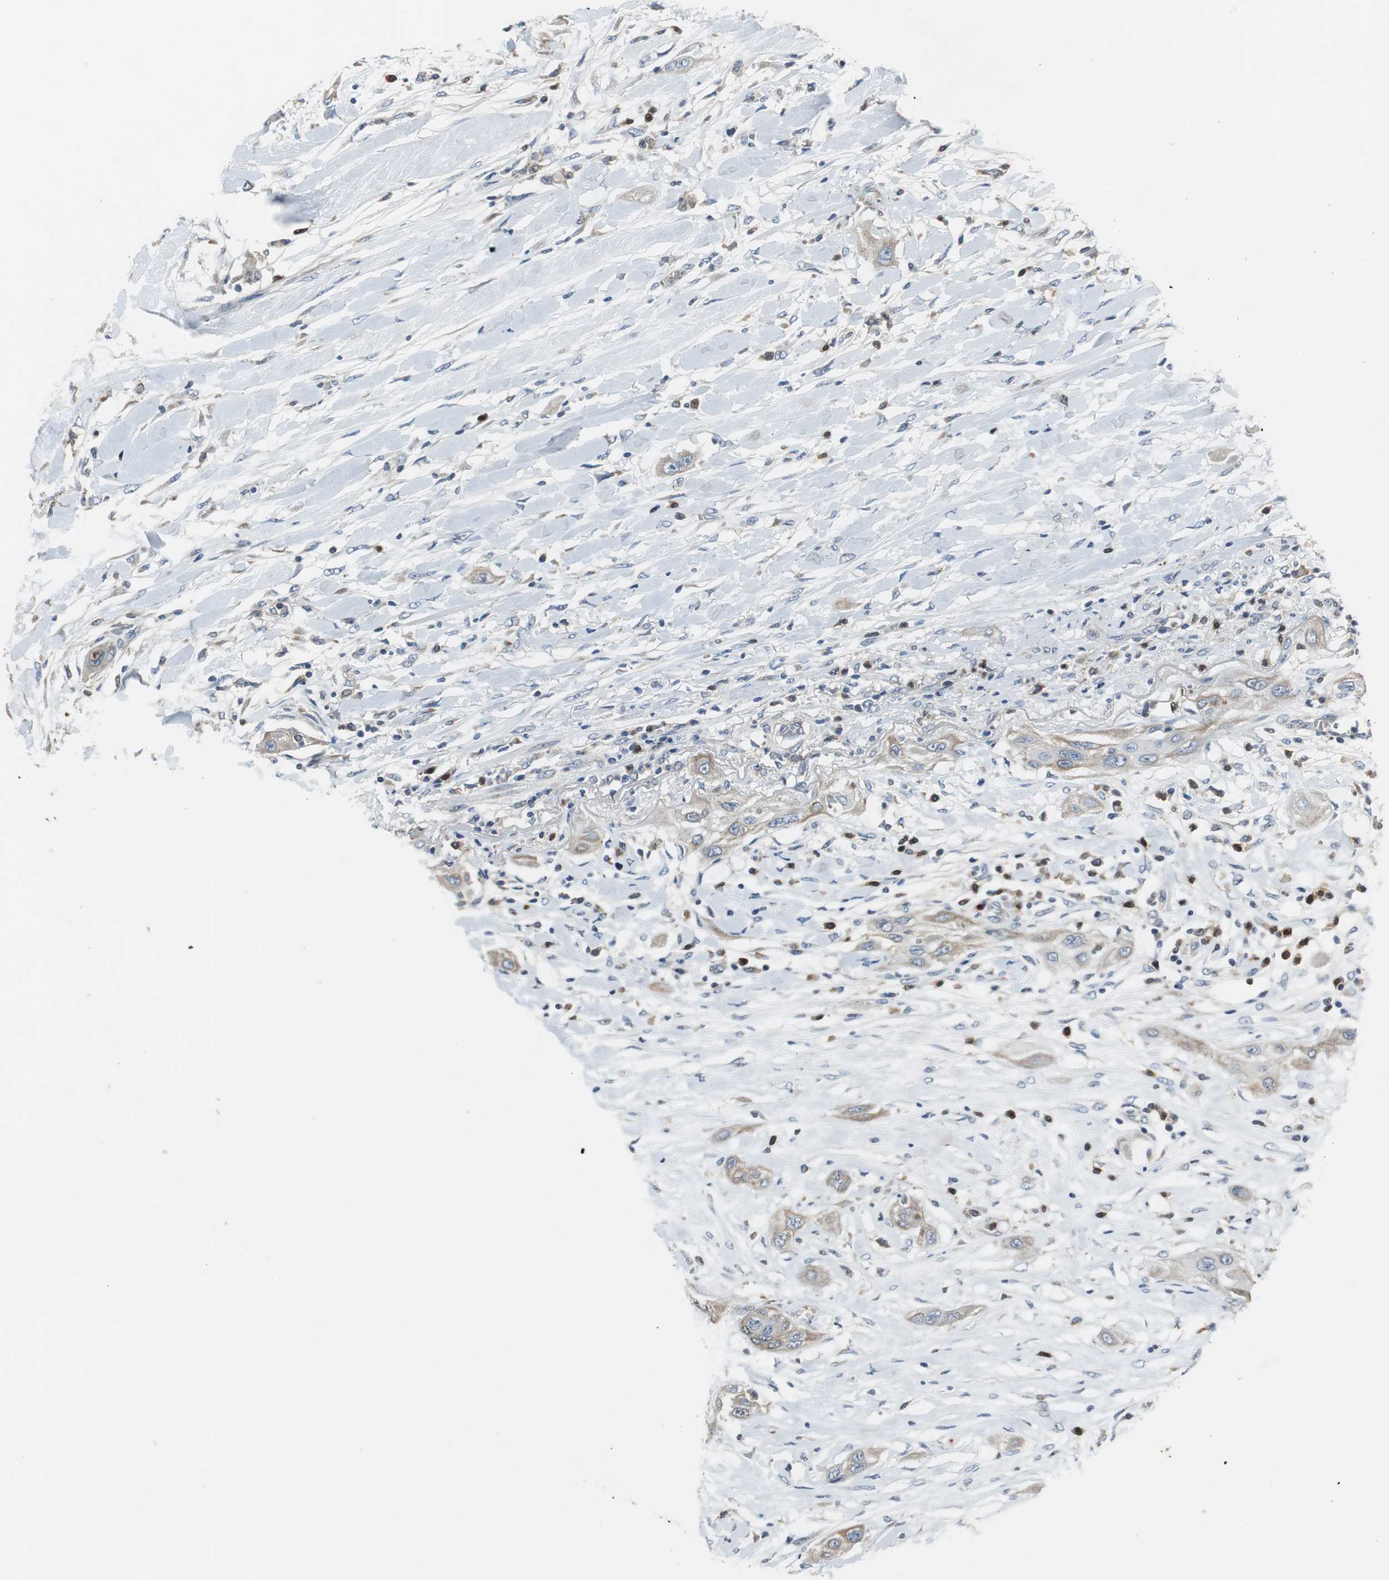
{"staining": {"intensity": "moderate", "quantity": ">75%", "location": "cytoplasmic/membranous"}, "tissue": "lung cancer", "cell_type": "Tumor cells", "image_type": "cancer", "snomed": [{"axis": "morphology", "description": "Squamous cell carcinoma, NOS"}, {"axis": "topography", "description": "Lung"}], "caption": "A histopathology image of lung cancer (squamous cell carcinoma) stained for a protein reveals moderate cytoplasmic/membranous brown staining in tumor cells.", "gene": "PI4KB", "patient": {"sex": "female", "age": 47}}